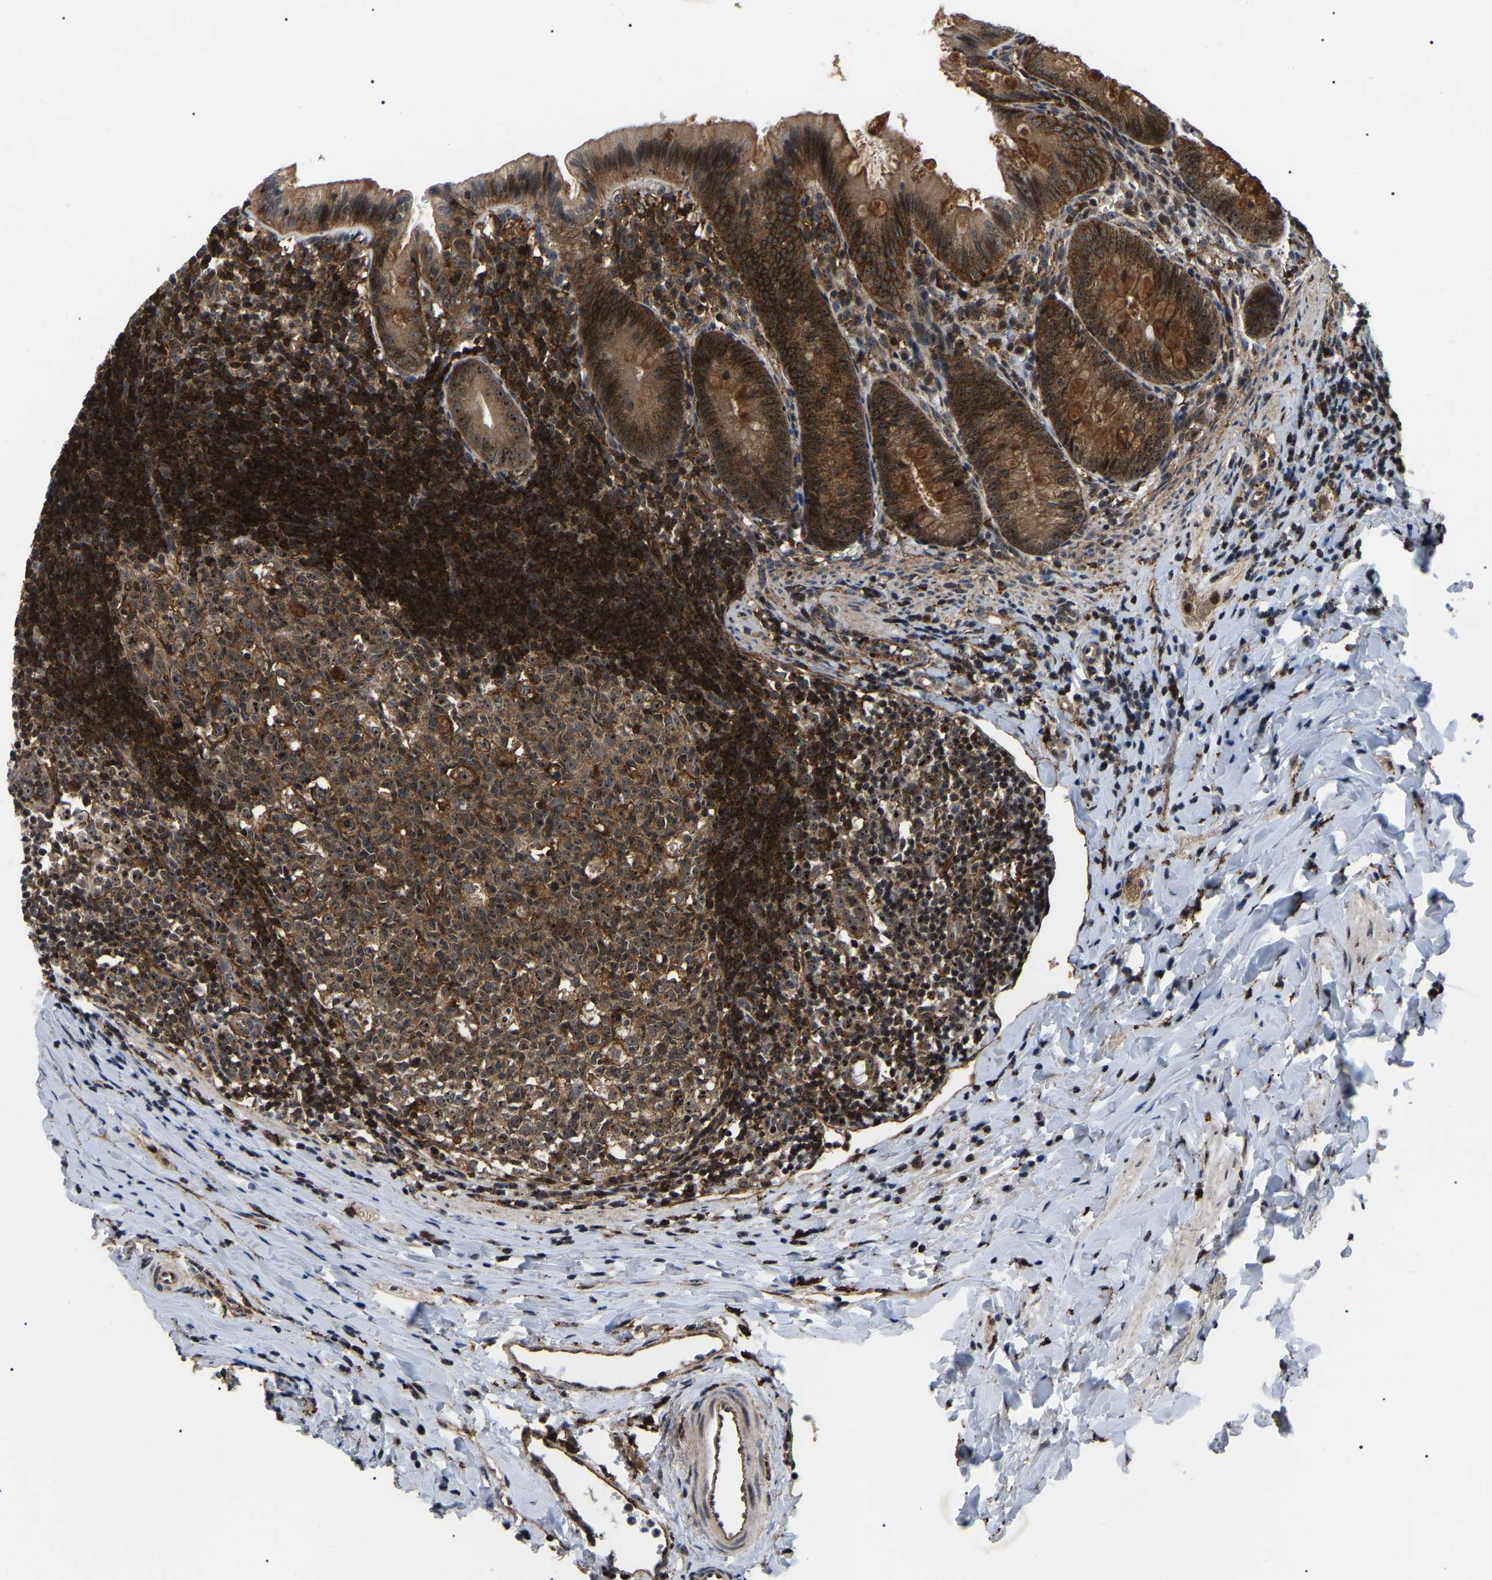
{"staining": {"intensity": "moderate", "quantity": ">75%", "location": "cytoplasmic/membranous,nuclear"}, "tissue": "appendix", "cell_type": "Glandular cells", "image_type": "normal", "snomed": [{"axis": "morphology", "description": "Normal tissue, NOS"}, {"axis": "topography", "description": "Appendix"}], "caption": "Glandular cells show medium levels of moderate cytoplasmic/membranous,nuclear staining in approximately >75% of cells in unremarkable human appendix. Immunohistochemistry stains the protein in brown and the nuclei are stained blue.", "gene": "RRP1B", "patient": {"sex": "male", "age": 1}}